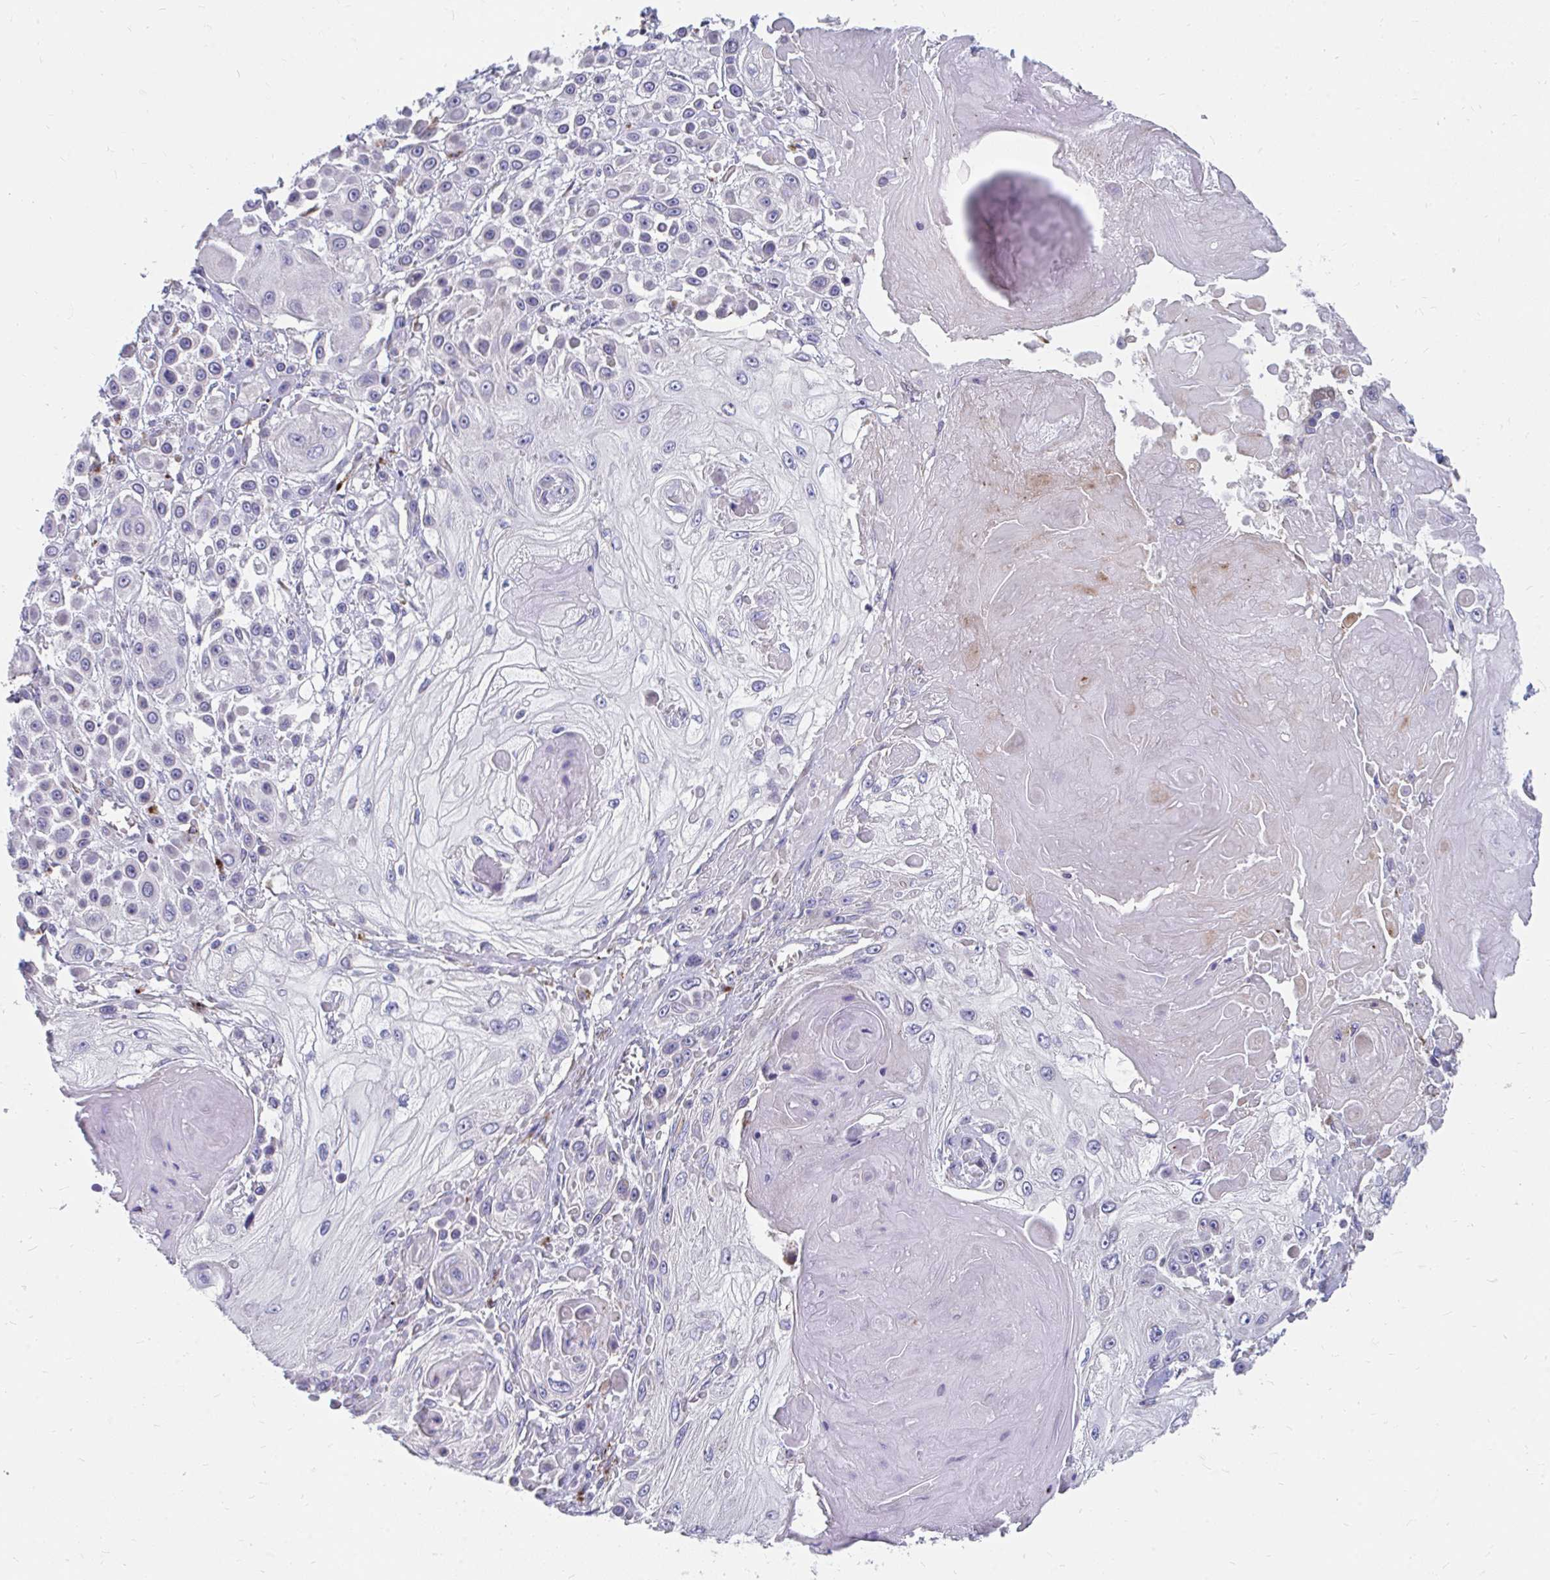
{"staining": {"intensity": "negative", "quantity": "none", "location": "none"}, "tissue": "skin cancer", "cell_type": "Tumor cells", "image_type": "cancer", "snomed": [{"axis": "morphology", "description": "Squamous cell carcinoma, NOS"}, {"axis": "topography", "description": "Skin"}], "caption": "Histopathology image shows no protein staining in tumor cells of squamous cell carcinoma (skin) tissue. (DAB (3,3'-diaminobenzidine) immunohistochemistry with hematoxylin counter stain).", "gene": "PABIR3", "patient": {"sex": "male", "age": 67}}